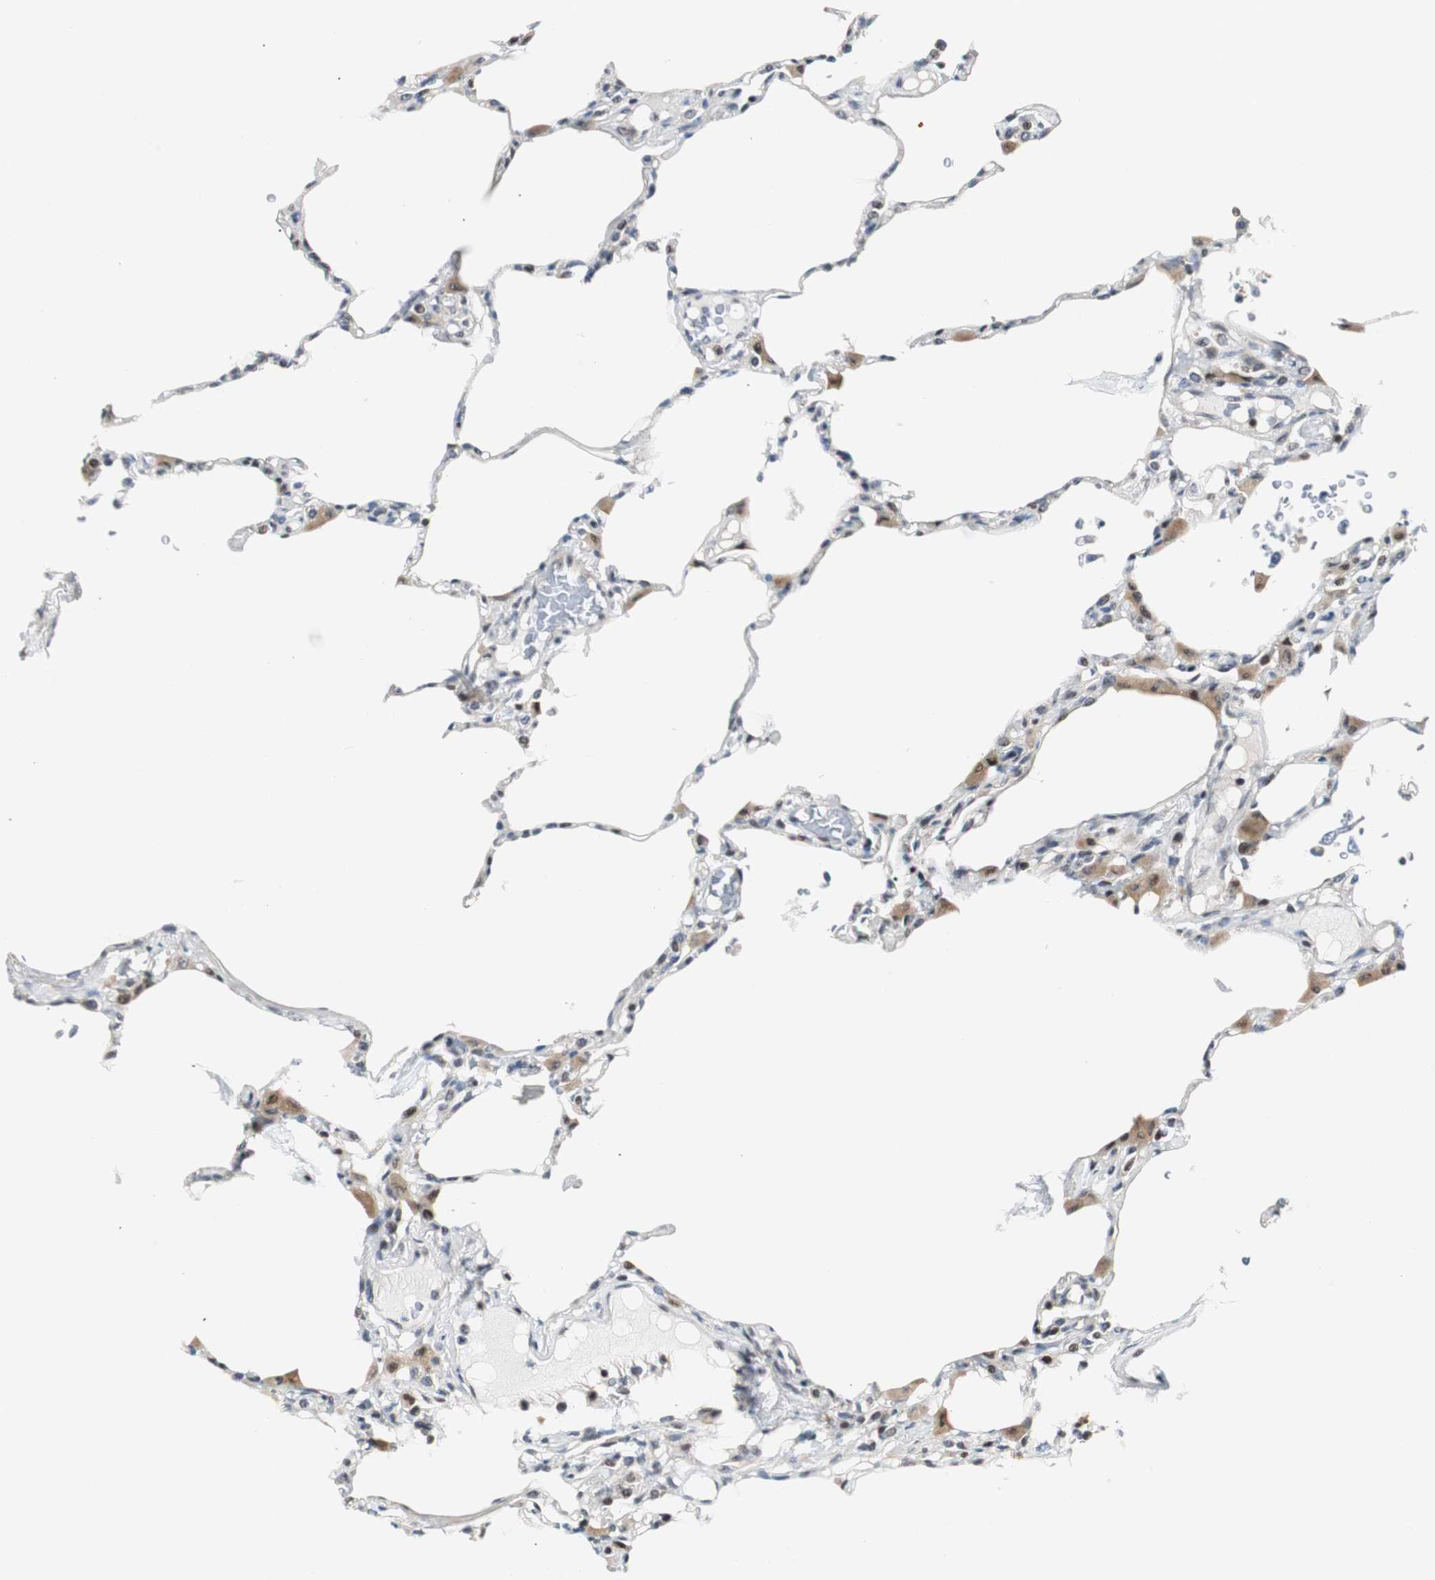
{"staining": {"intensity": "moderate", "quantity": "25%-75%", "location": "nuclear"}, "tissue": "lung", "cell_type": "Alveolar cells", "image_type": "normal", "snomed": [{"axis": "morphology", "description": "Normal tissue, NOS"}, {"axis": "topography", "description": "Lung"}], "caption": "Immunohistochemistry (IHC) (DAB) staining of normal lung demonstrates moderate nuclear protein expression in about 25%-75% of alveolar cells.", "gene": "RAD1", "patient": {"sex": "female", "age": 49}}